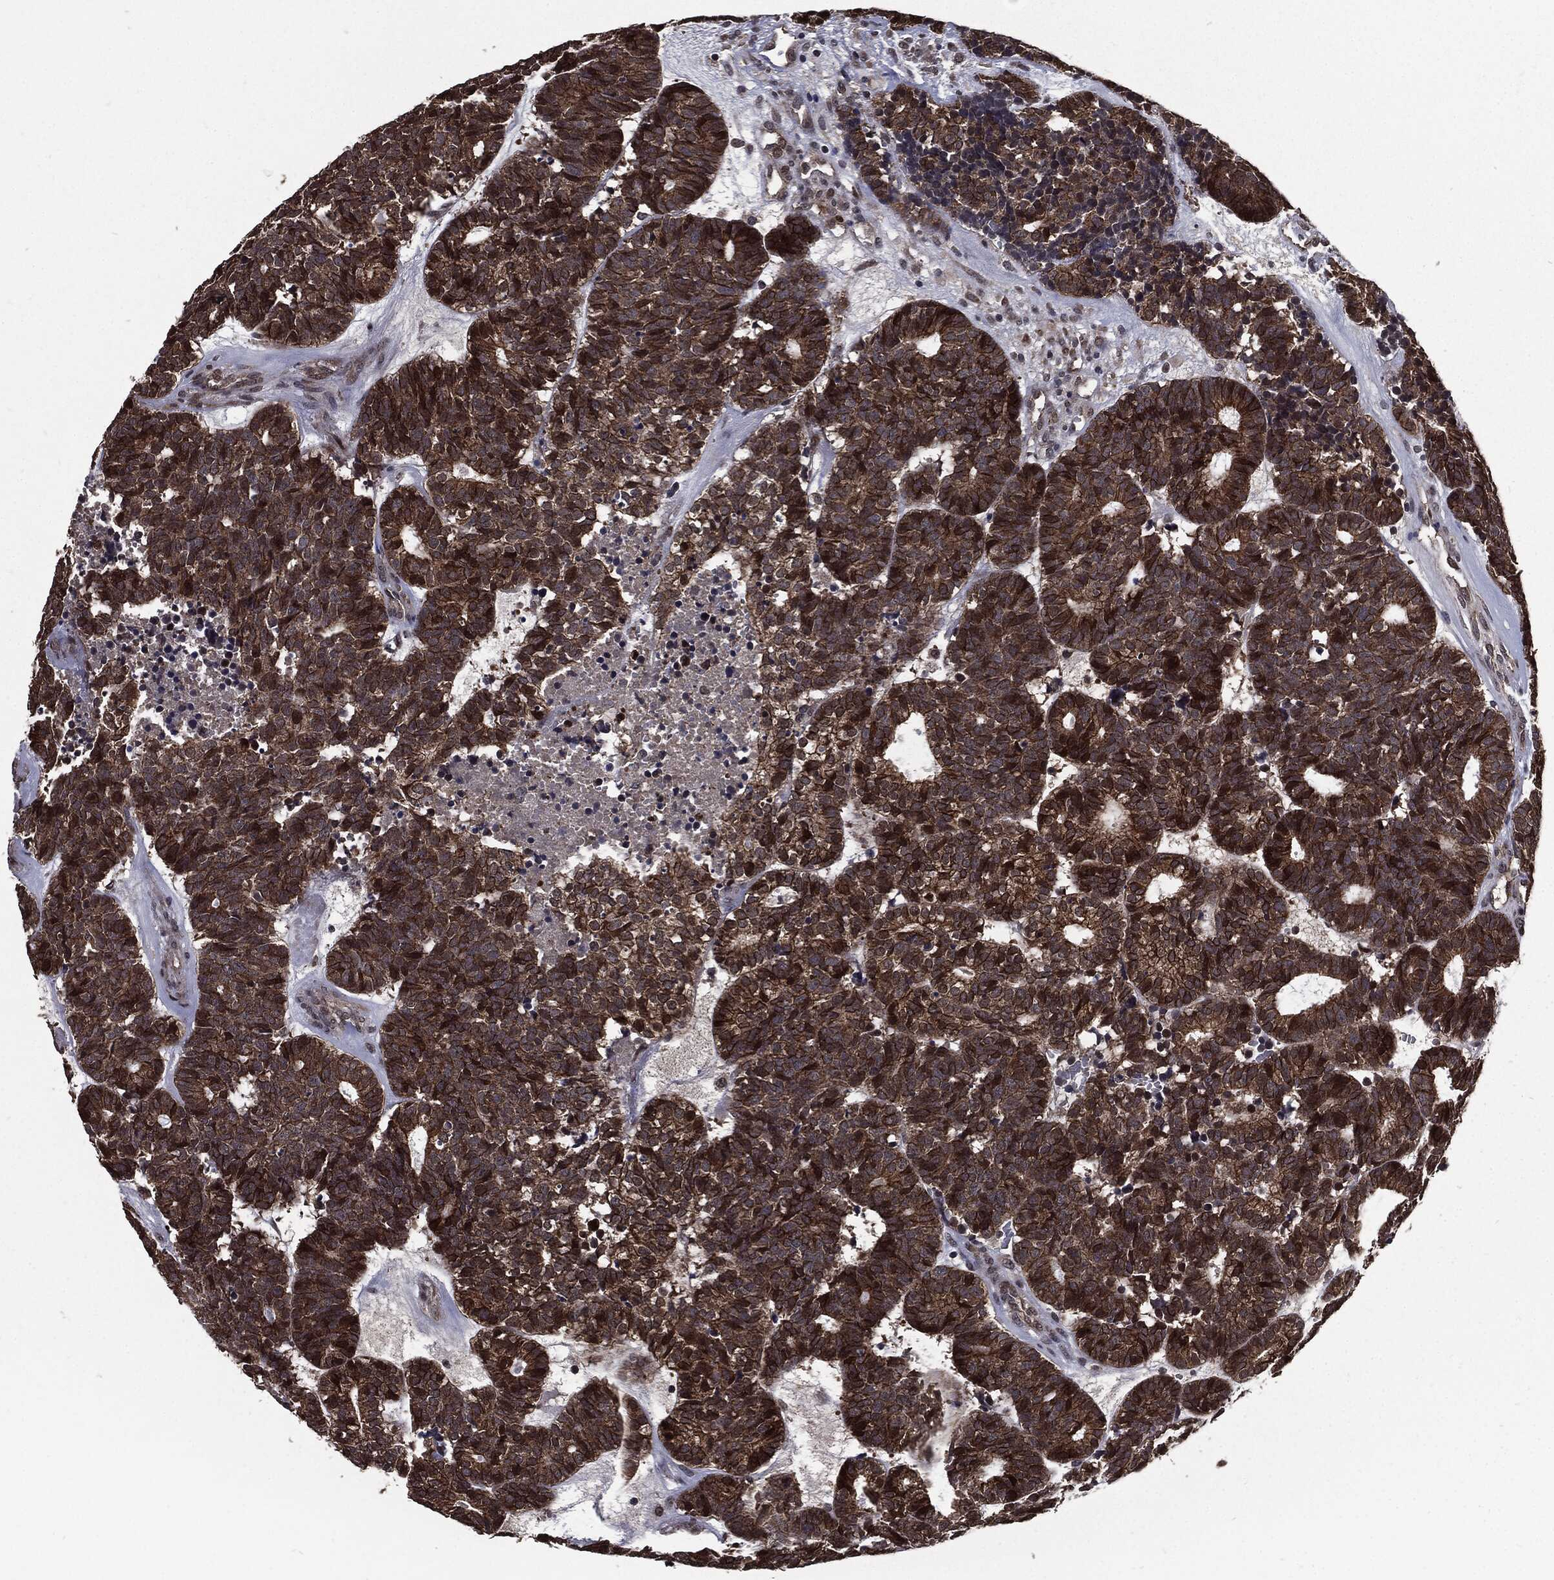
{"staining": {"intensity": "moderate", "quantity": ">75%", "location": "cytoplasmic/membranous"}, "tissue": "head and neck cancer", "cell_type": "Tumor cells", "image_type": "cancer", "snomed": [{"axis": "morphology", "description": "Adenocarcinoma, NOS"}, {"axis": "topography", "description": "Head-Neck"}], "caption": "A photomicrograph of head and neck adenocarcinoma stained for a protein displays moderate cytoplasmic/membranous brown staining in tumor cells.", "gene": "PTPA", "patient": {"sex": "female", "age": 81}}